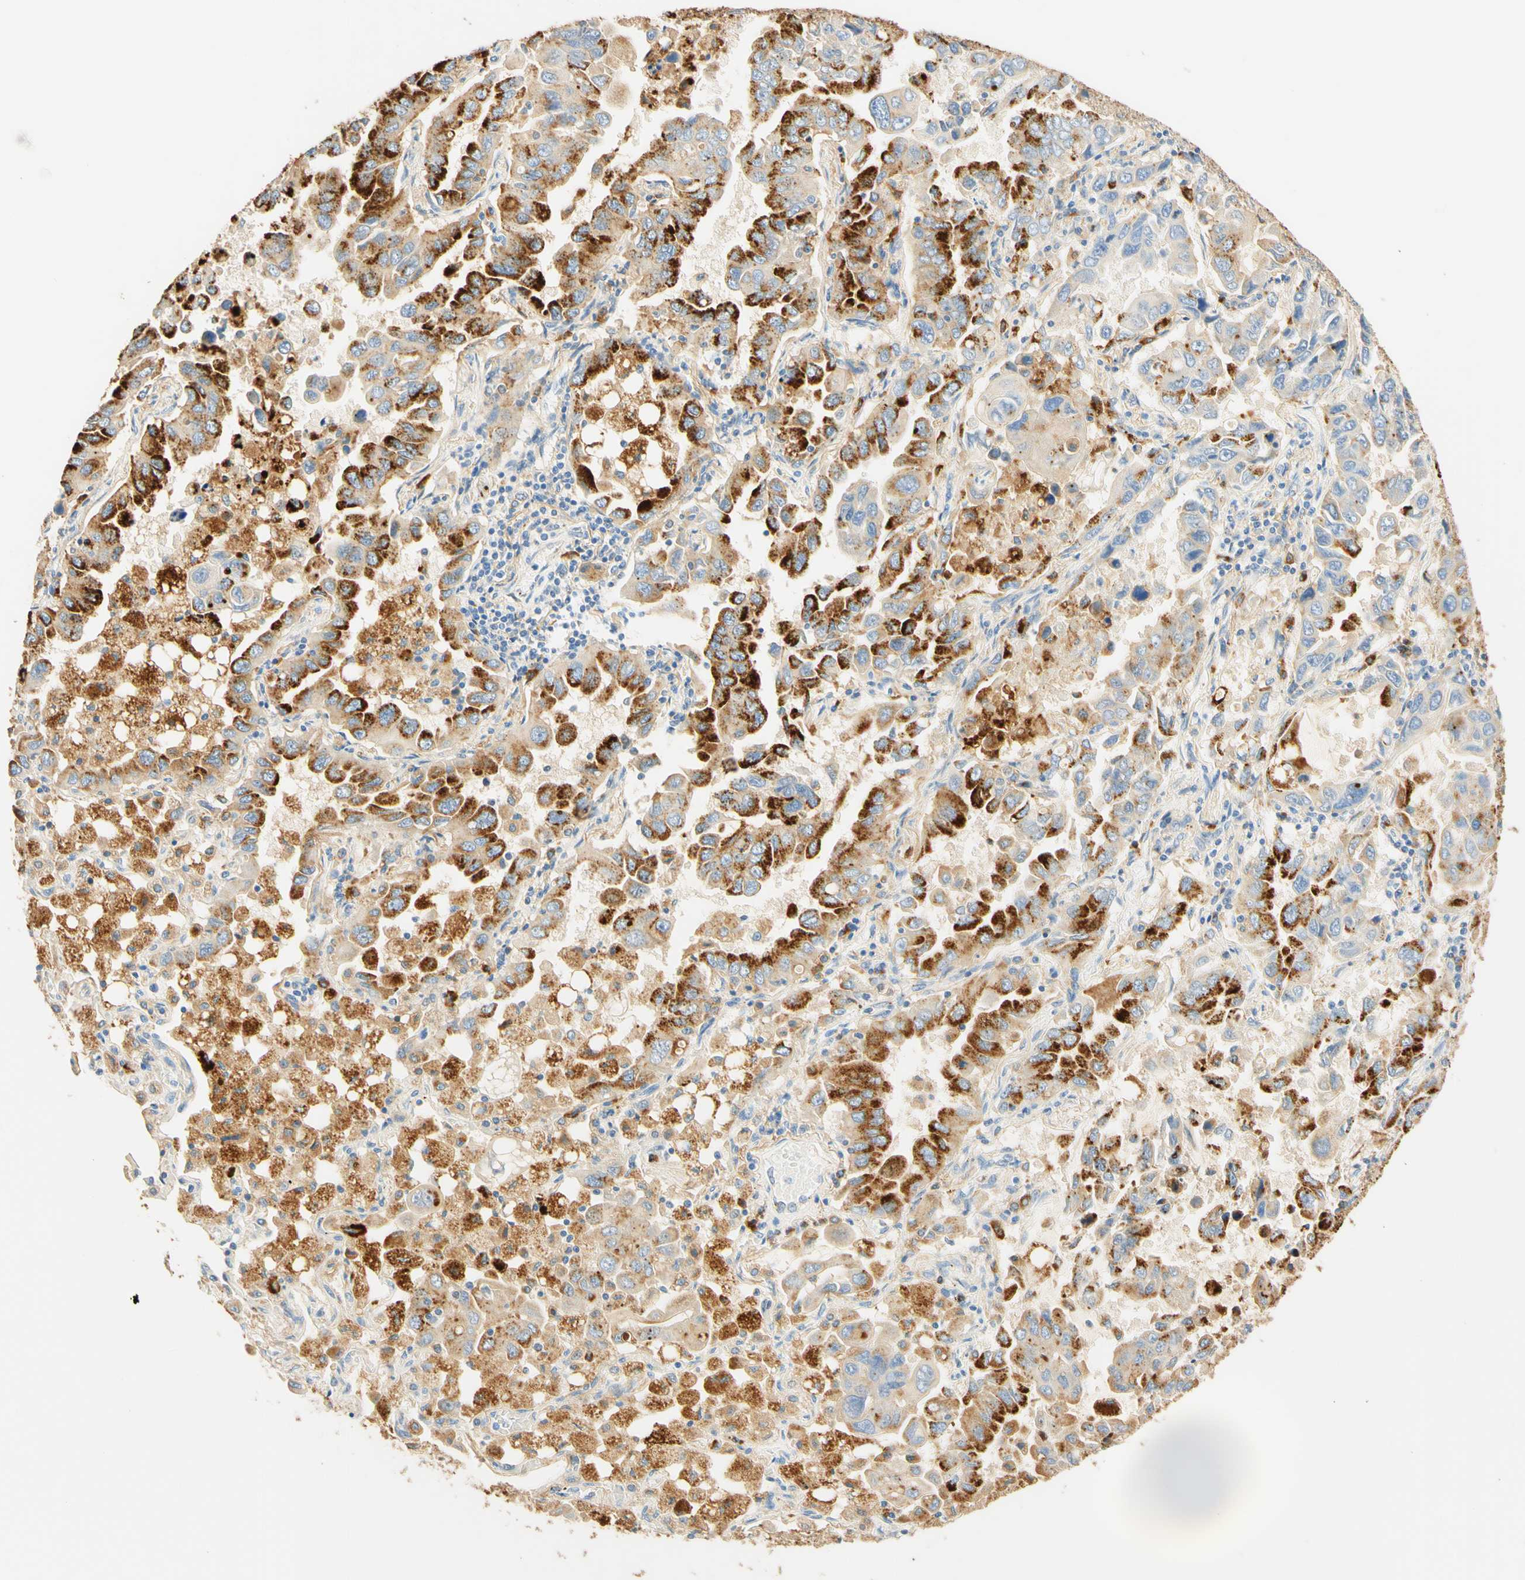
{"staining": {"intensity": "strong", "quantity": "25%-75%", "location": "cytoplasmic/membranous"}, "tissue": "lung cancer", "cell_type": "Tumor cells", "image_type": "cancer", "snomed": [{"axis": "morphology", "description": "Adenocarcinoma, NOS"}, {"axis": "topography", "description": "Lung"}], "caption": "Strong cytoplasmic/membranous positivity for a protein is appreciated in approximately 25%-75% of tumor cells of lung cancer (adenocarcinoma) using immunohistochemistry (IHC).", "gene": "CD63", "patient": {"sex": "male", "age": 64}}